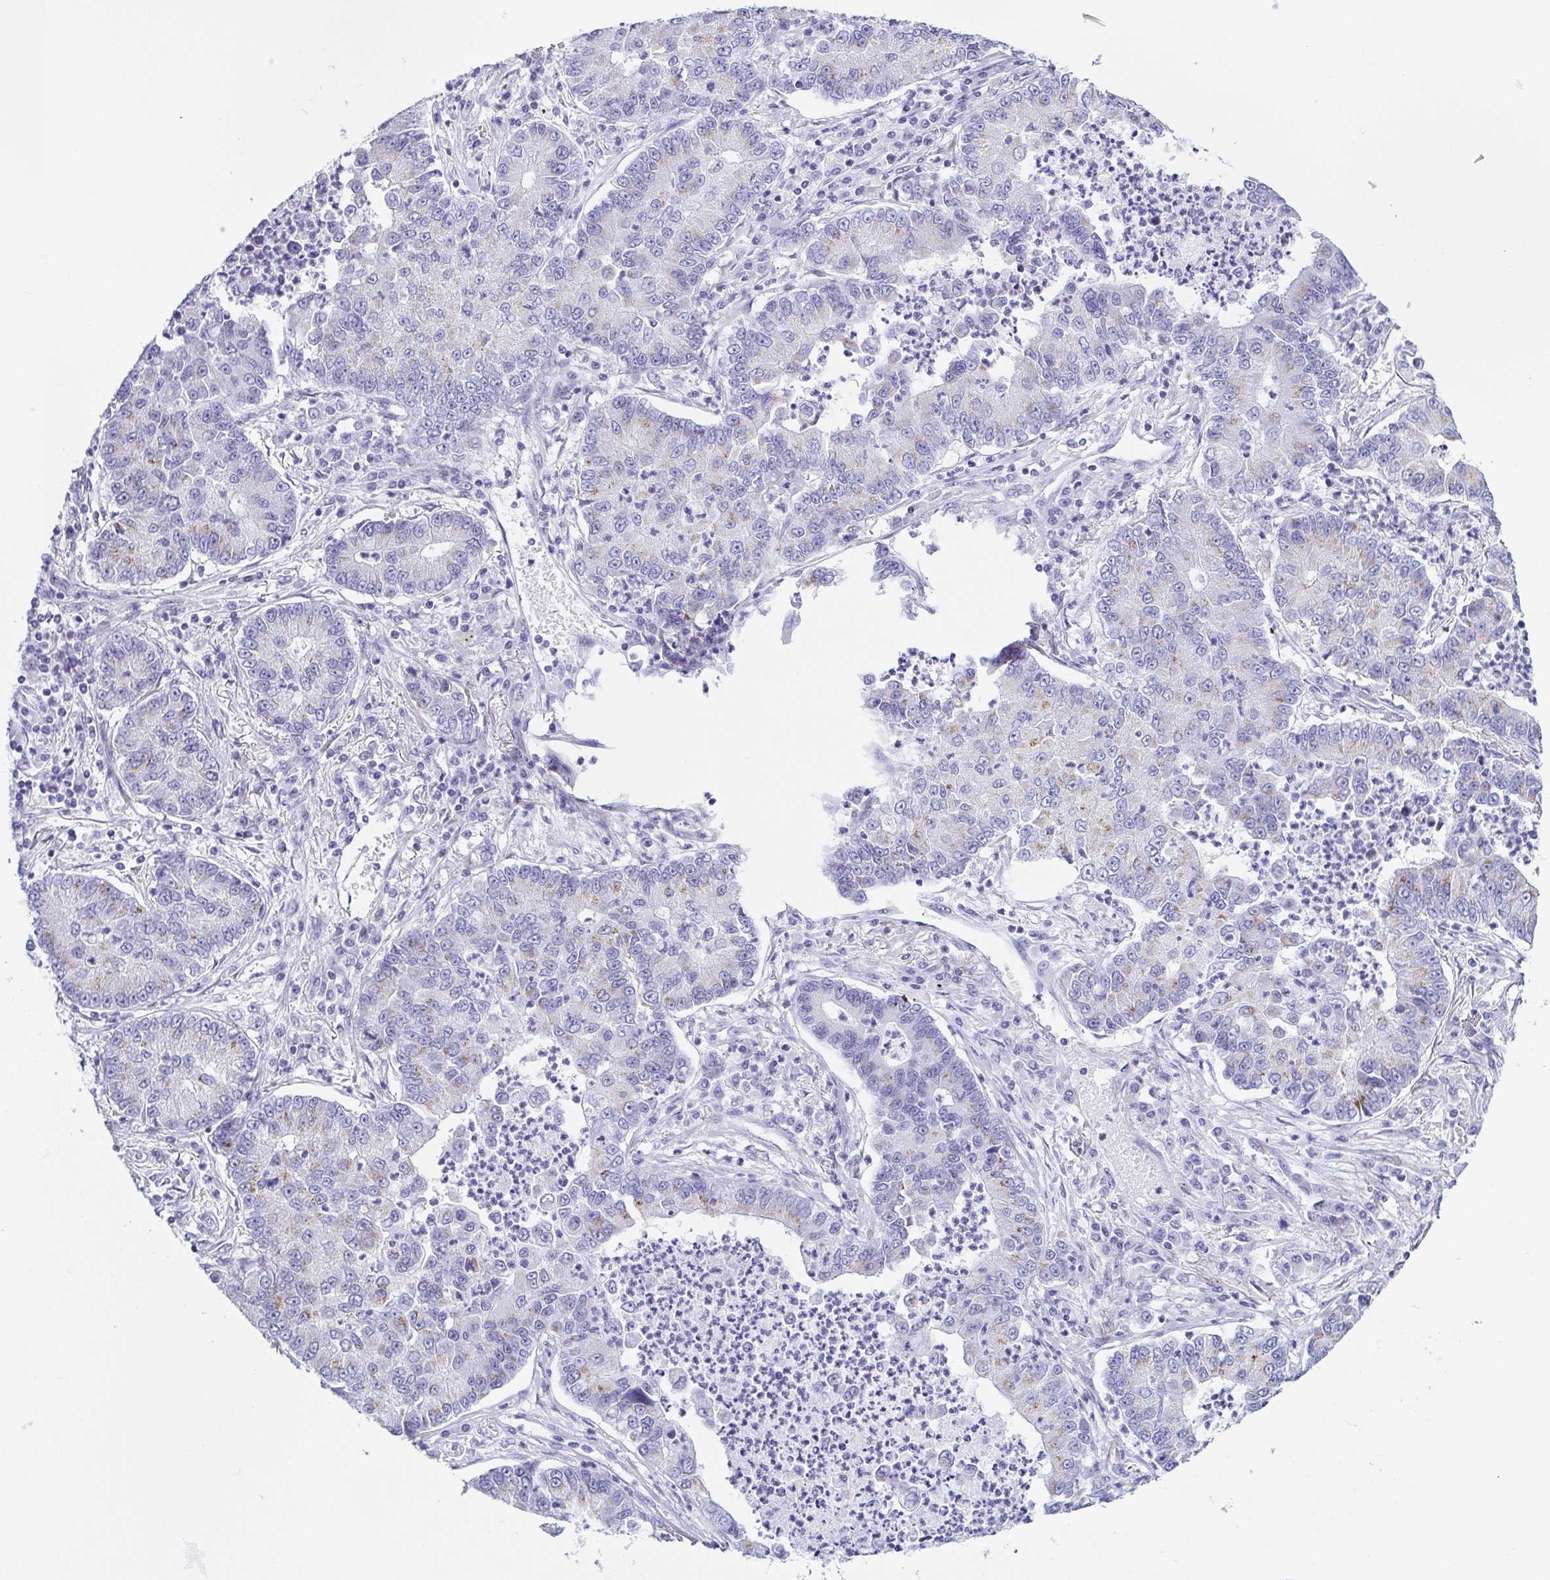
{"staining": {"intensity": "moderate", "quantity": "<25%", "location": "cytoplasmic/membranous"}, "tissue": "lung cancer", "cell_type": "Tumor cells", "image_type": "cancer", "snomed": [{"axis": "morphology", "description": "Adenocarcinoma, NOS"}, {"axis": "topography", "description": "Lung"}], "caption": "A brown stain highlights moderate cytoplasmic/membranous staining of a protein in lung cancer tumor cells.", "gene": "LDLRAD1", "patient": {"sex": "female", "age": 57}}